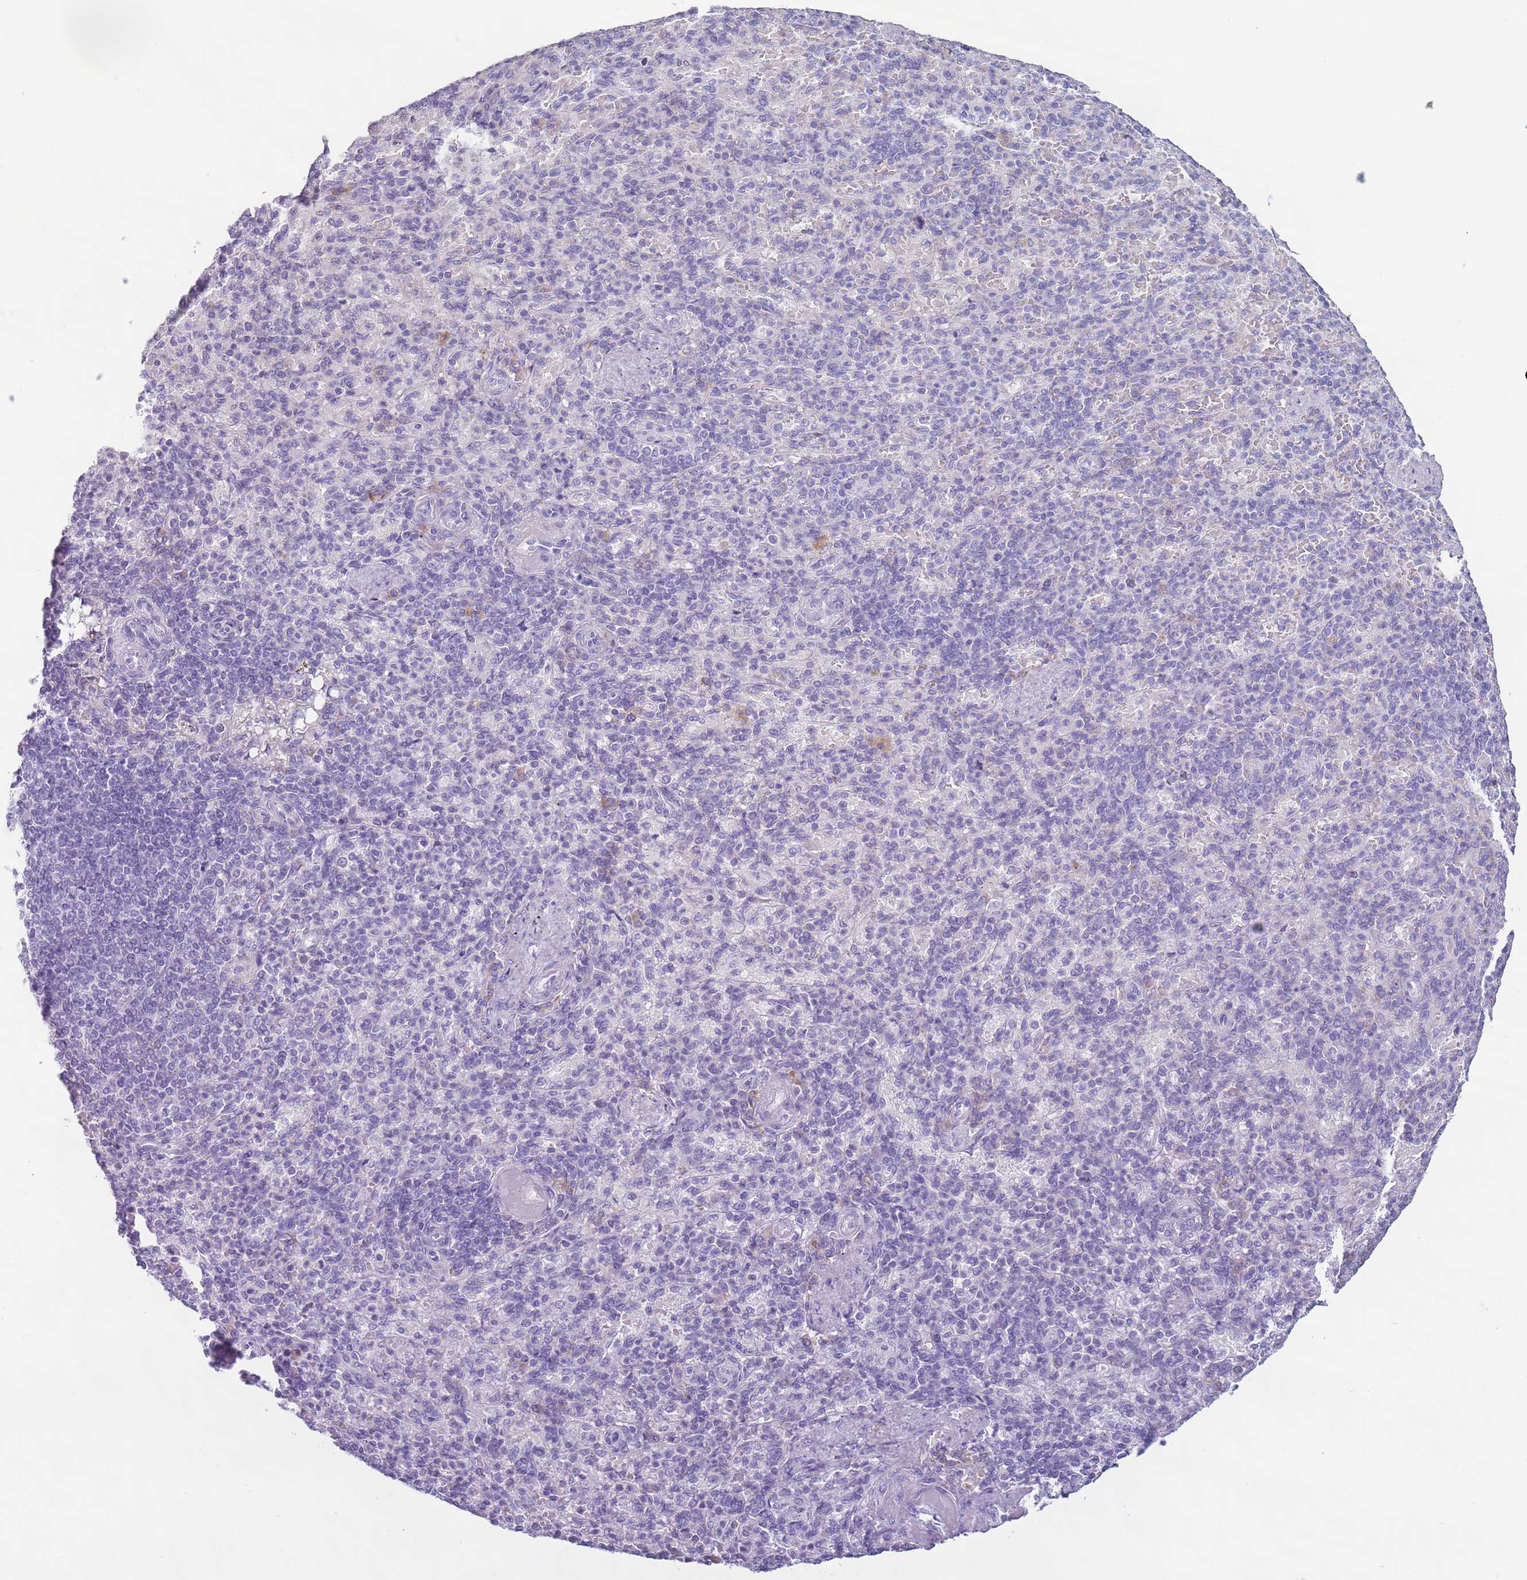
{"staining": {"intensity": "negative", "quantity": "none", "location": "none"}, "tissue": "spleen", "cell_type": "Cells in red pulp", "image_type": "normal", "snomed": [{"axis": "morphology", "description": "Normal tissue, NOS"}, {"axis": "topography", "description": "Spleen"}], "caption": "Protein analysis of normal spleen displays no significant staining in cells in red pulp. (DAB immunohistochemistry (IHC), high magnification).", "gene": "HYOU1", "patient": {"sex": "female", "age": 74}}